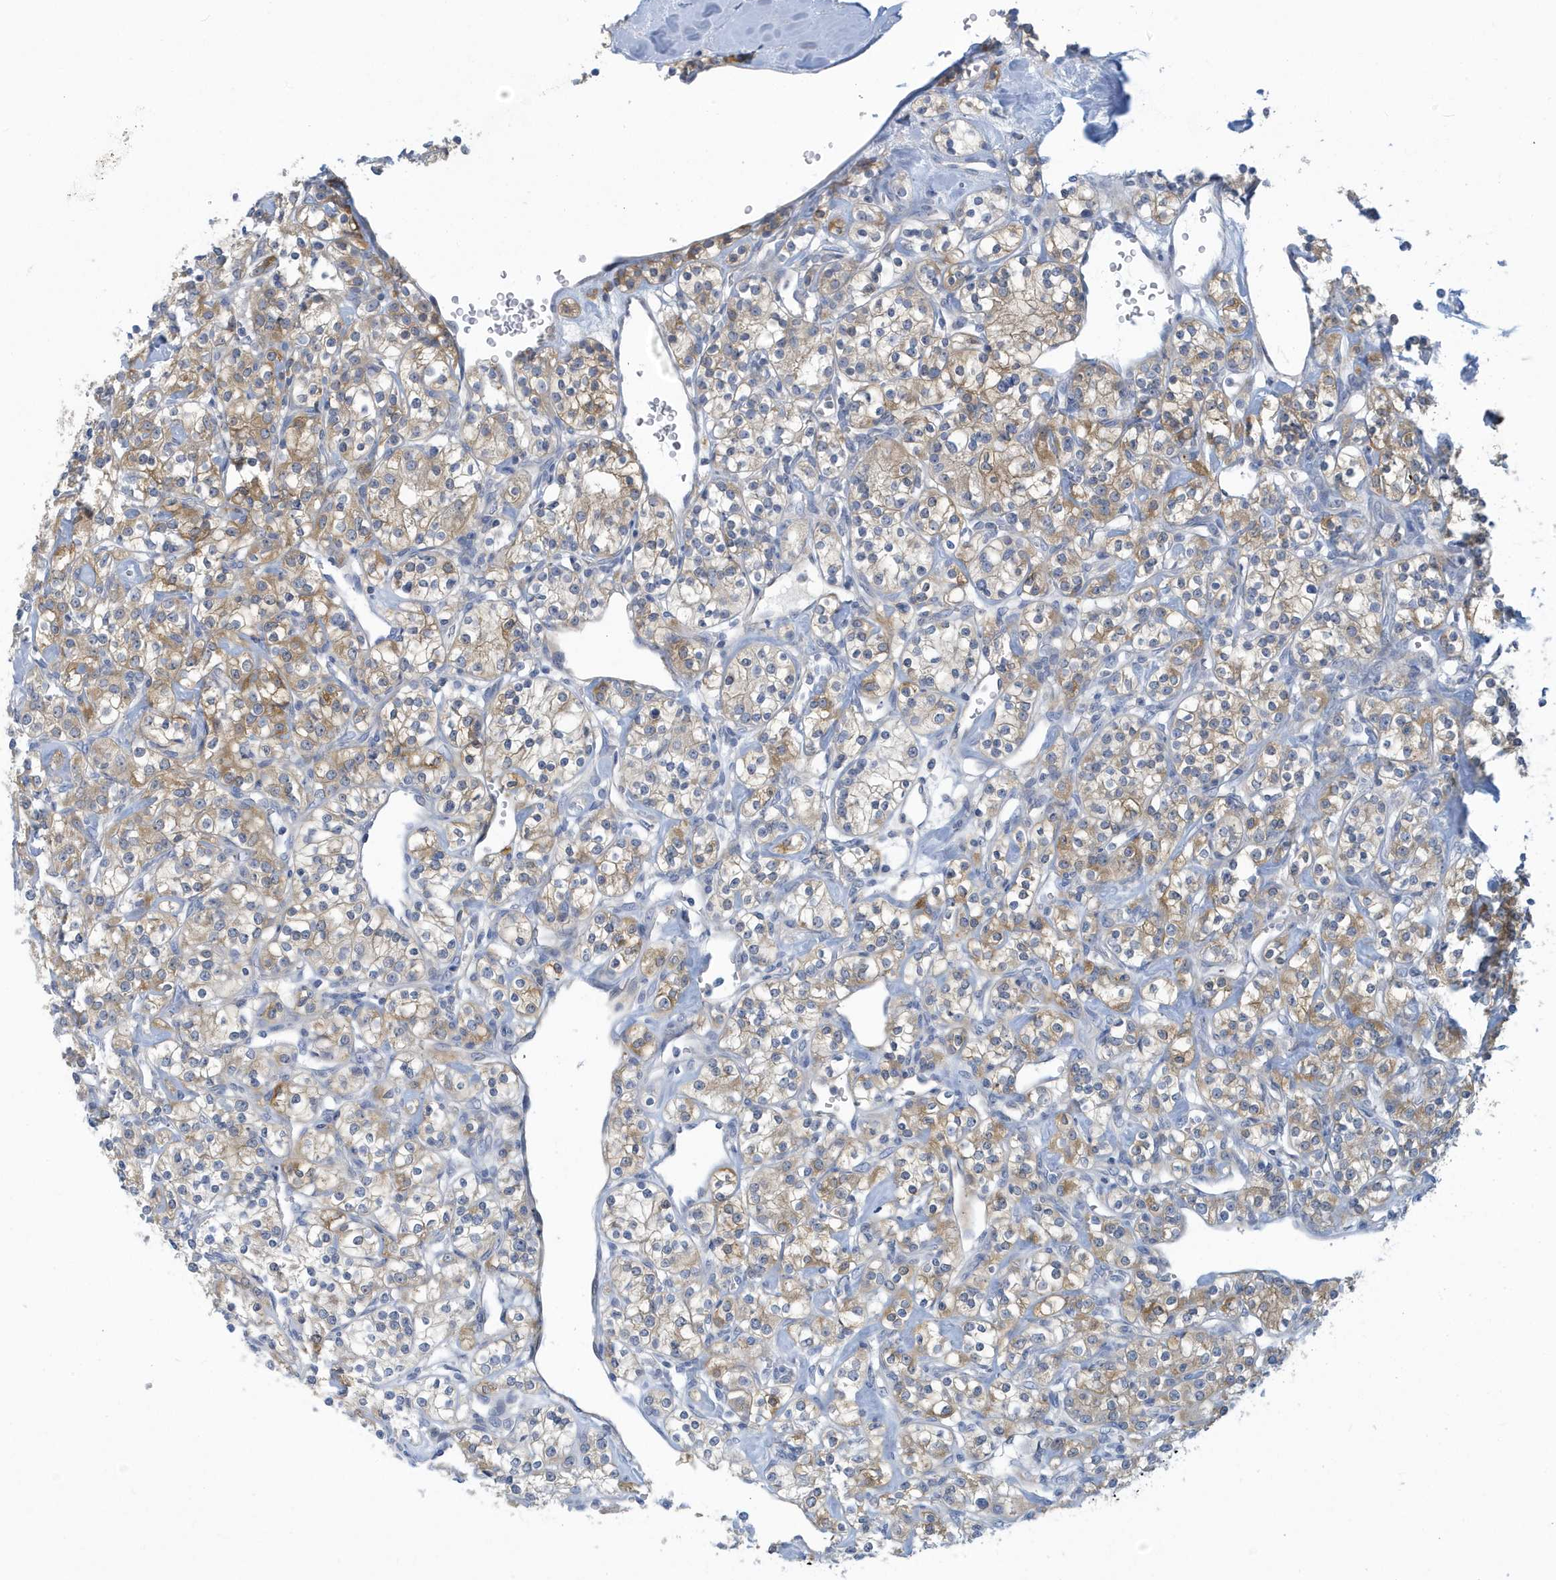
{"staining": {"intensity": "moderate", "quantity": ">75%", "location": "cytoplasmic/membranous"}, "tissue": "renal cancer", "cell_type": "Tumor cells", "image_type": "cancer", "snomed": [{"axis": "morphology", "description": "Adenocarcinoma, NOS"}, {"axis": "topography", "description": "Kidney"}], "caption": "Protein staining of renal cancer tissue demonstrates moderate cytoplasmic/membranous expression in approximately >75% of tumor cells.", "gene": "VTA1", "patient": {"sex": "male", "age": 77}}